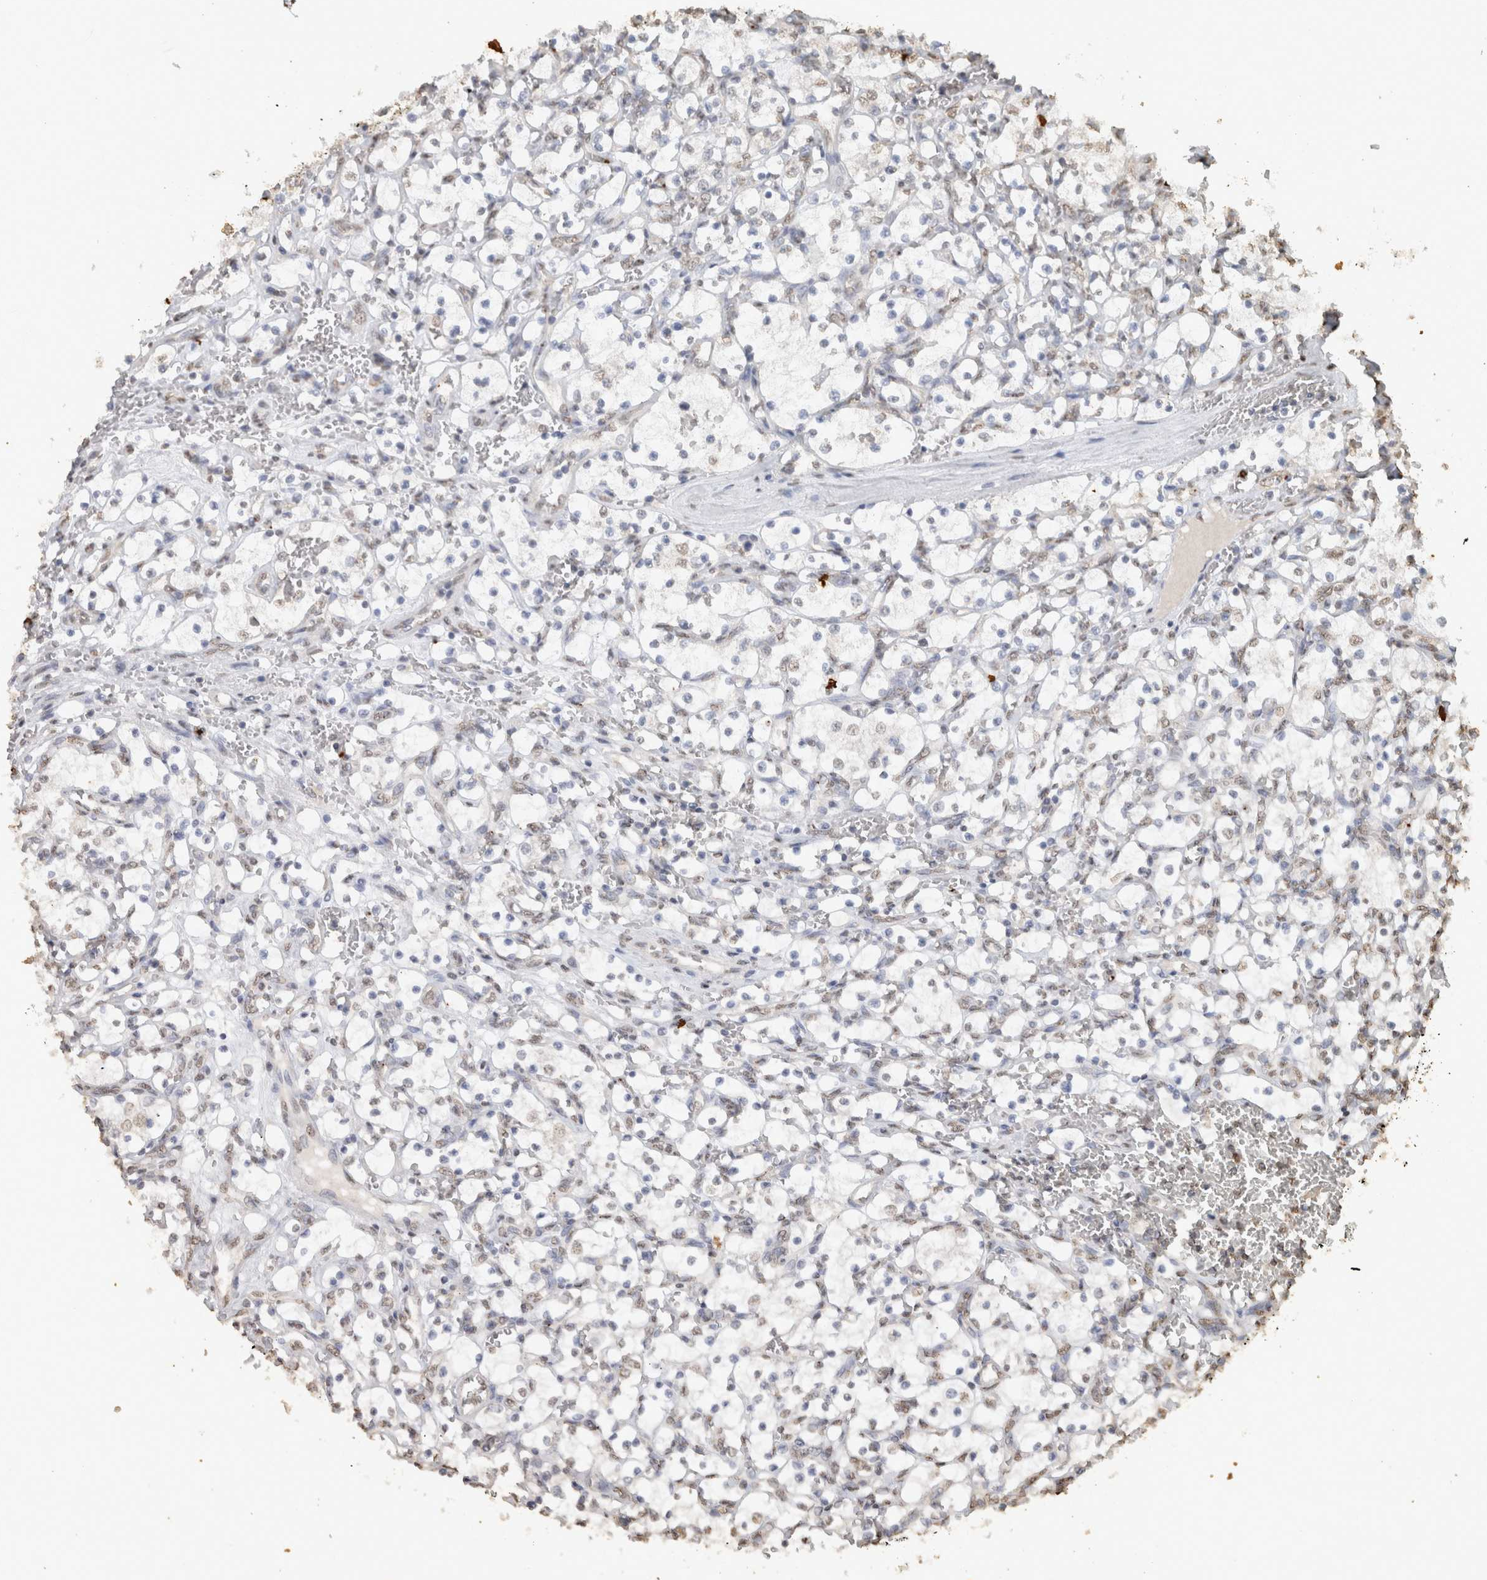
{"staining": {"intensity": "weak", "quantity": "25%-75%", "location": "nuclear"}, "tissue": "renal cancer", "cell_type": "Tumor cells", "image_type": "cancer", "snomed": [{"axis": "morphology", "description": "Adenocarcinoma, NOS"}, {"axis": "topography", "description": "Kidney"}], "caption": "Immunohistochemistry (IHC) histopathology image of neoplastic tissue: human renal cancer stained using immunohistochemistry exhibits low levels of weak protein expression localized specifically in the nuclear of tumor cells, appearing as a nuclear brown color.", "gene": "HAND2", "patient": {"sex": "female", "age": 69}}